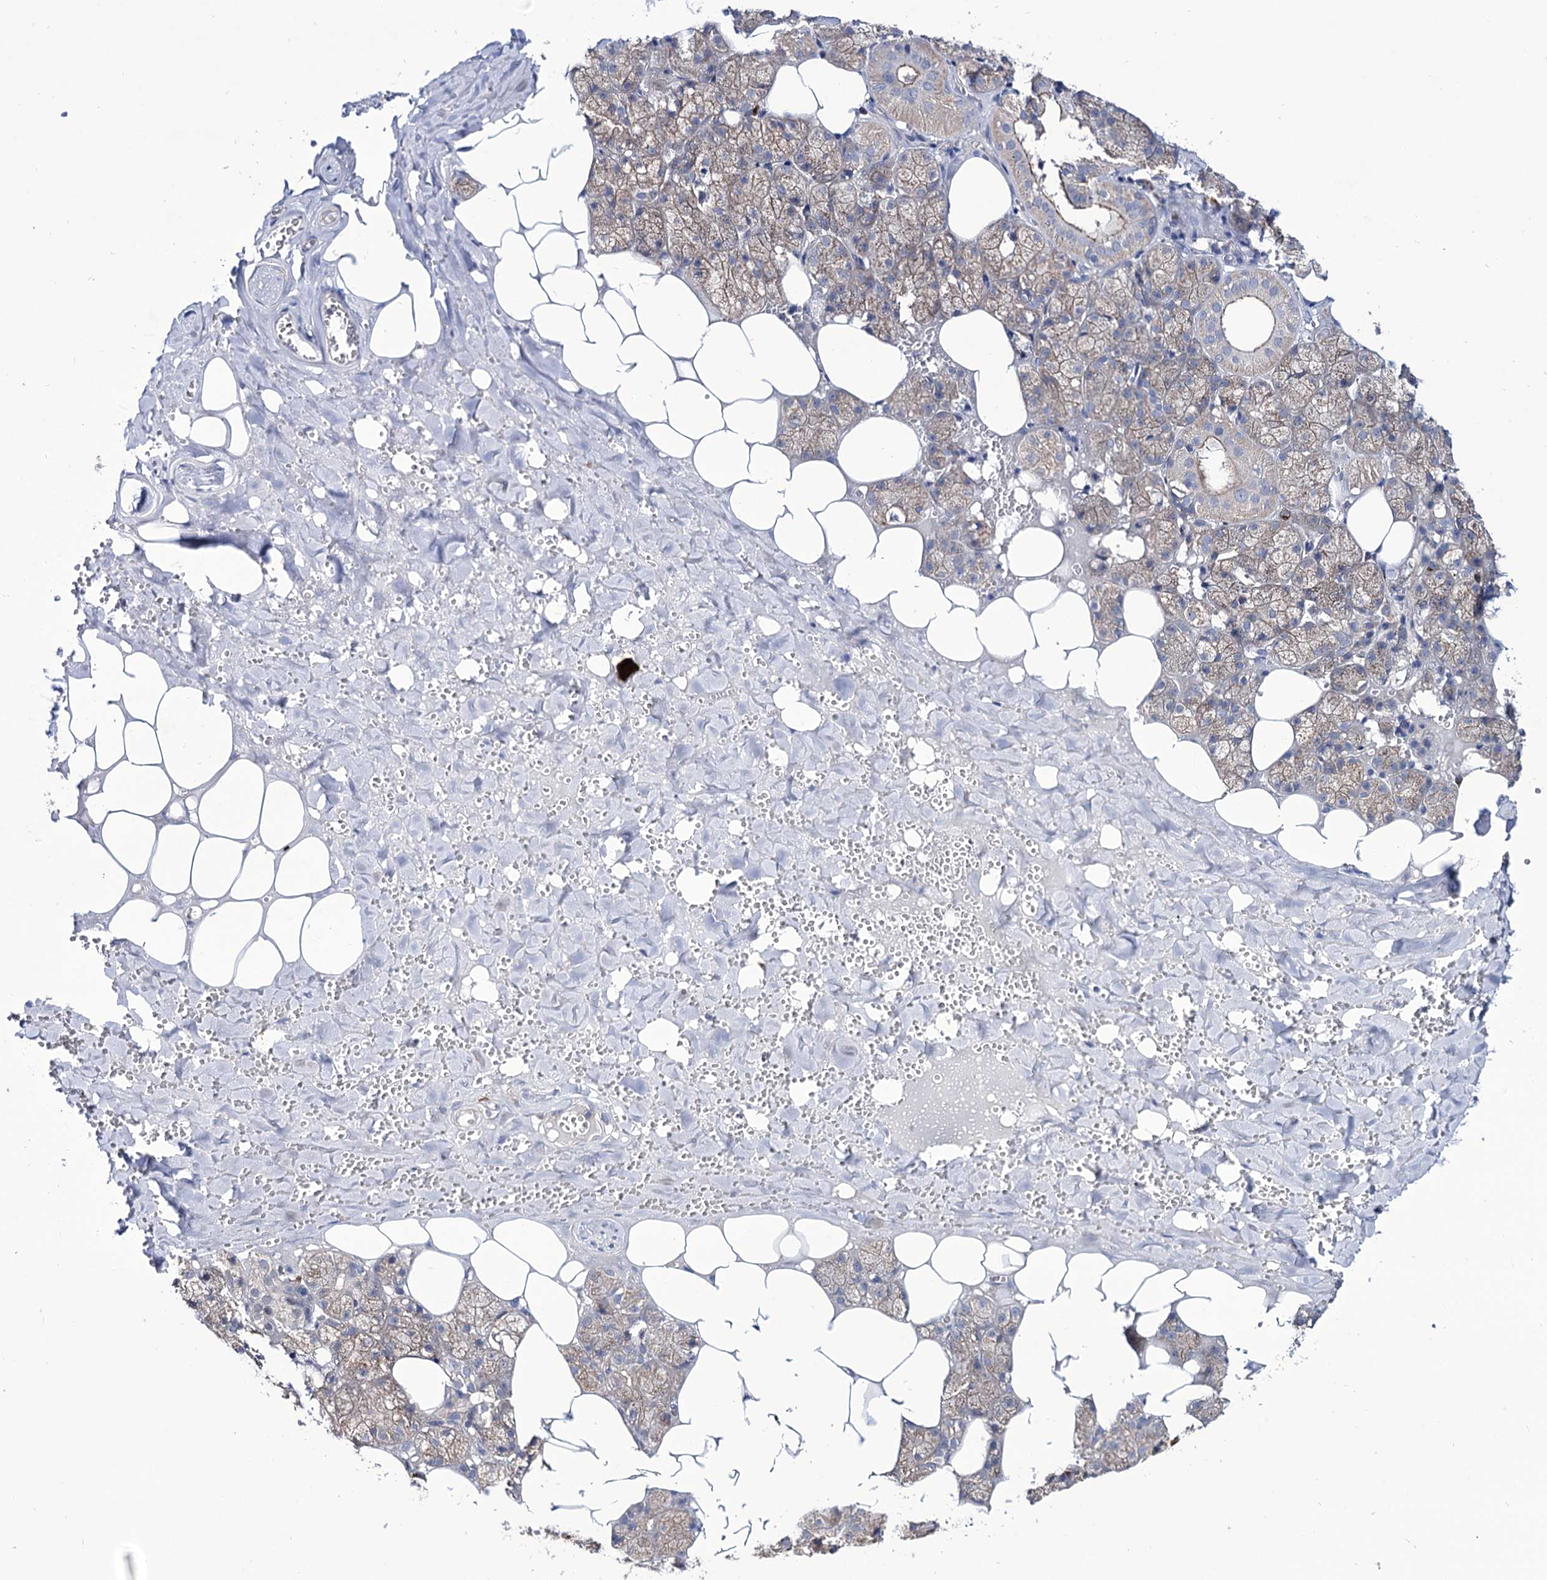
{"staining": {"intensity": "weak", "quantity": ">75%", "location": "cytoplasmic/membranous"}, "tissue": "salivary gland", "cell_type": "Glandular cells", "image_type": "normal", "snomed": [{"axis": "morphology", "description": "Normal tissue, NOS"}, {"axis": "topography", "description": "Salivary gland"}], "caption": "There is low levels of weak cytoplasmic/membranous positivity in glandular cells of unremarkable salivary gland, as demonstrated by immunohistochemical staining (brown color).", "gene": "SEC24A", "patient": {"sex": "male", "age": 62}}